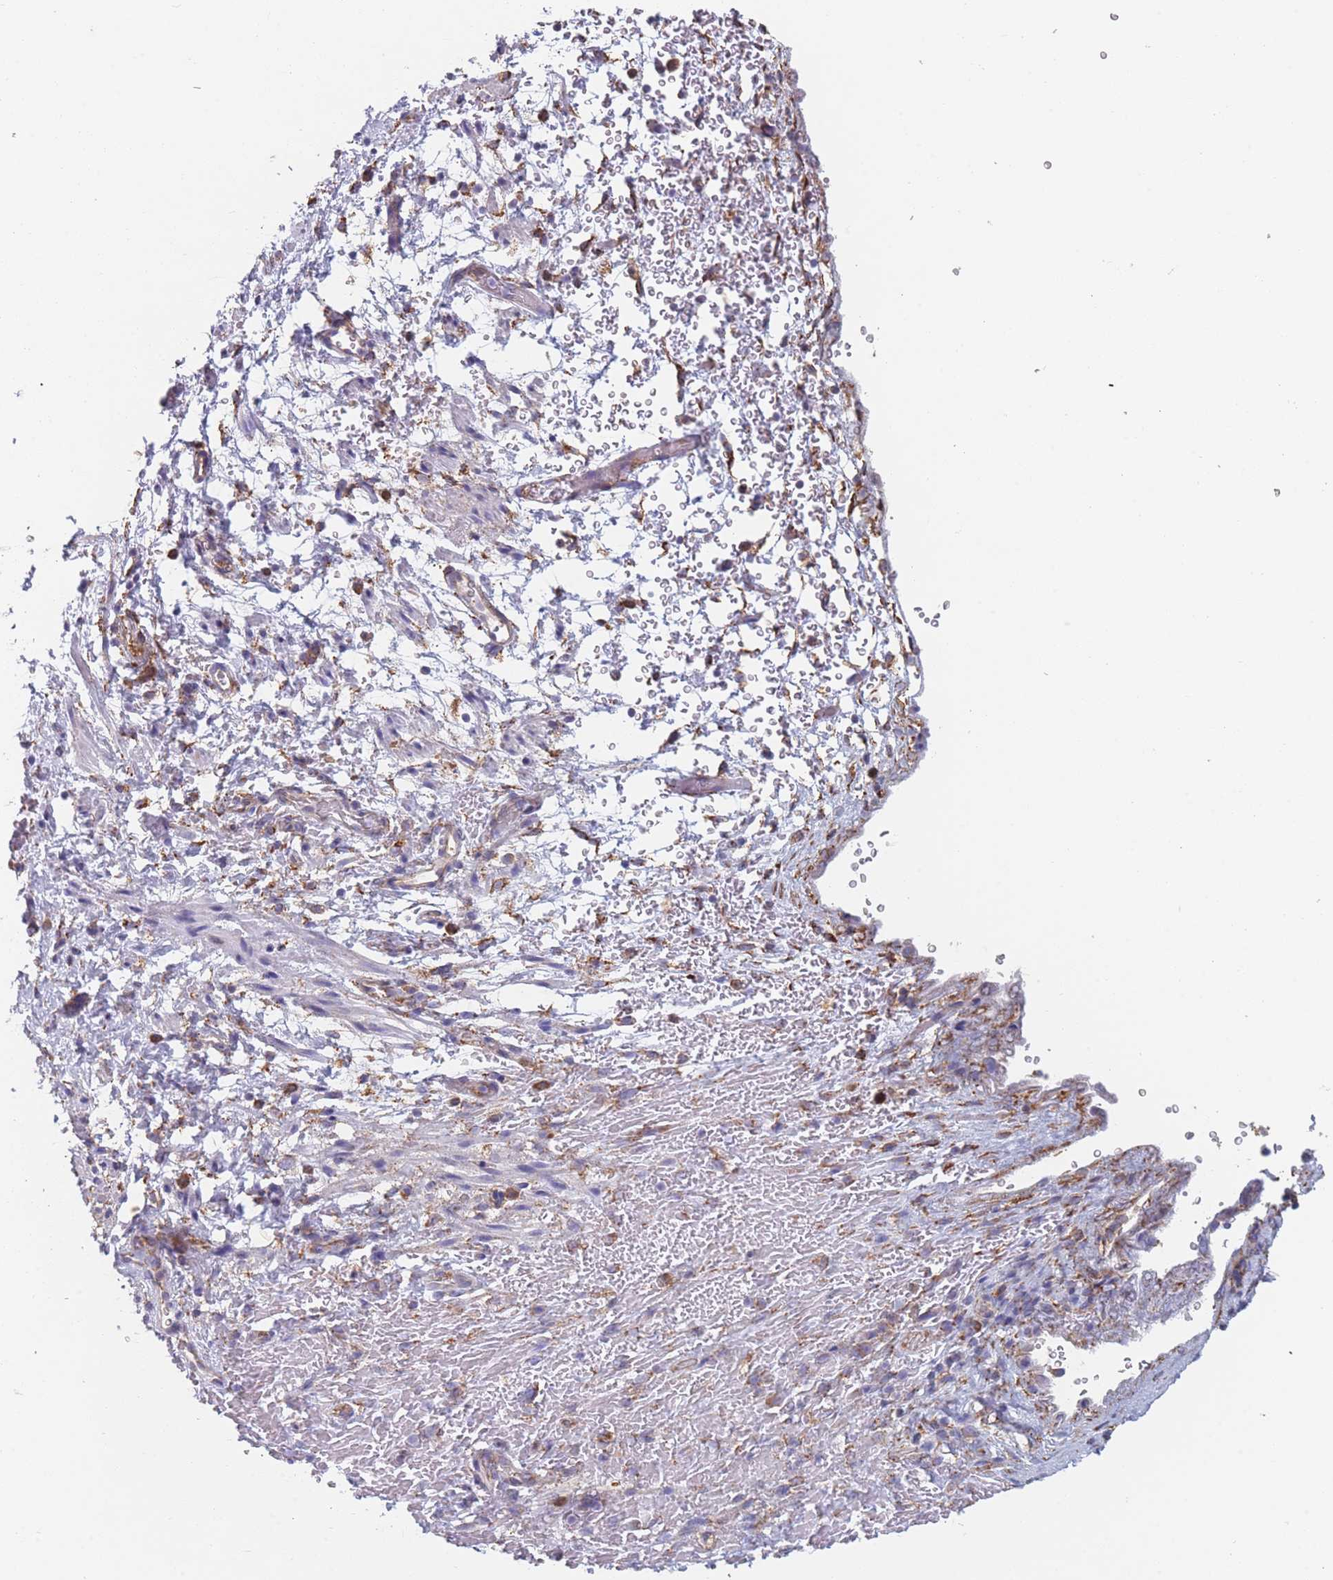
{"staining": {"intensity": "negative", "quantity": "none", "location": "none"}, "tissue": "smooth muscle", "cell_type": "Smooth muscle cells", "image_type": "normal", "snomed": [{"axis": "morphology", "description": "Normal tissue, NOS"}, {"axis": "topography", "description": "Smooth muscle"}, {"axis": "topography", "description": "Peripheral nerve tissue"}], "caption": "IHC histopathology image of benign human smooth muscle stained for a protein (brown), which demonstrates no staining in smooth muscle cells. Nuclei are stained in blue.", "gene": "OR7C2", "patient": {"sex": "male", "age": 69}}